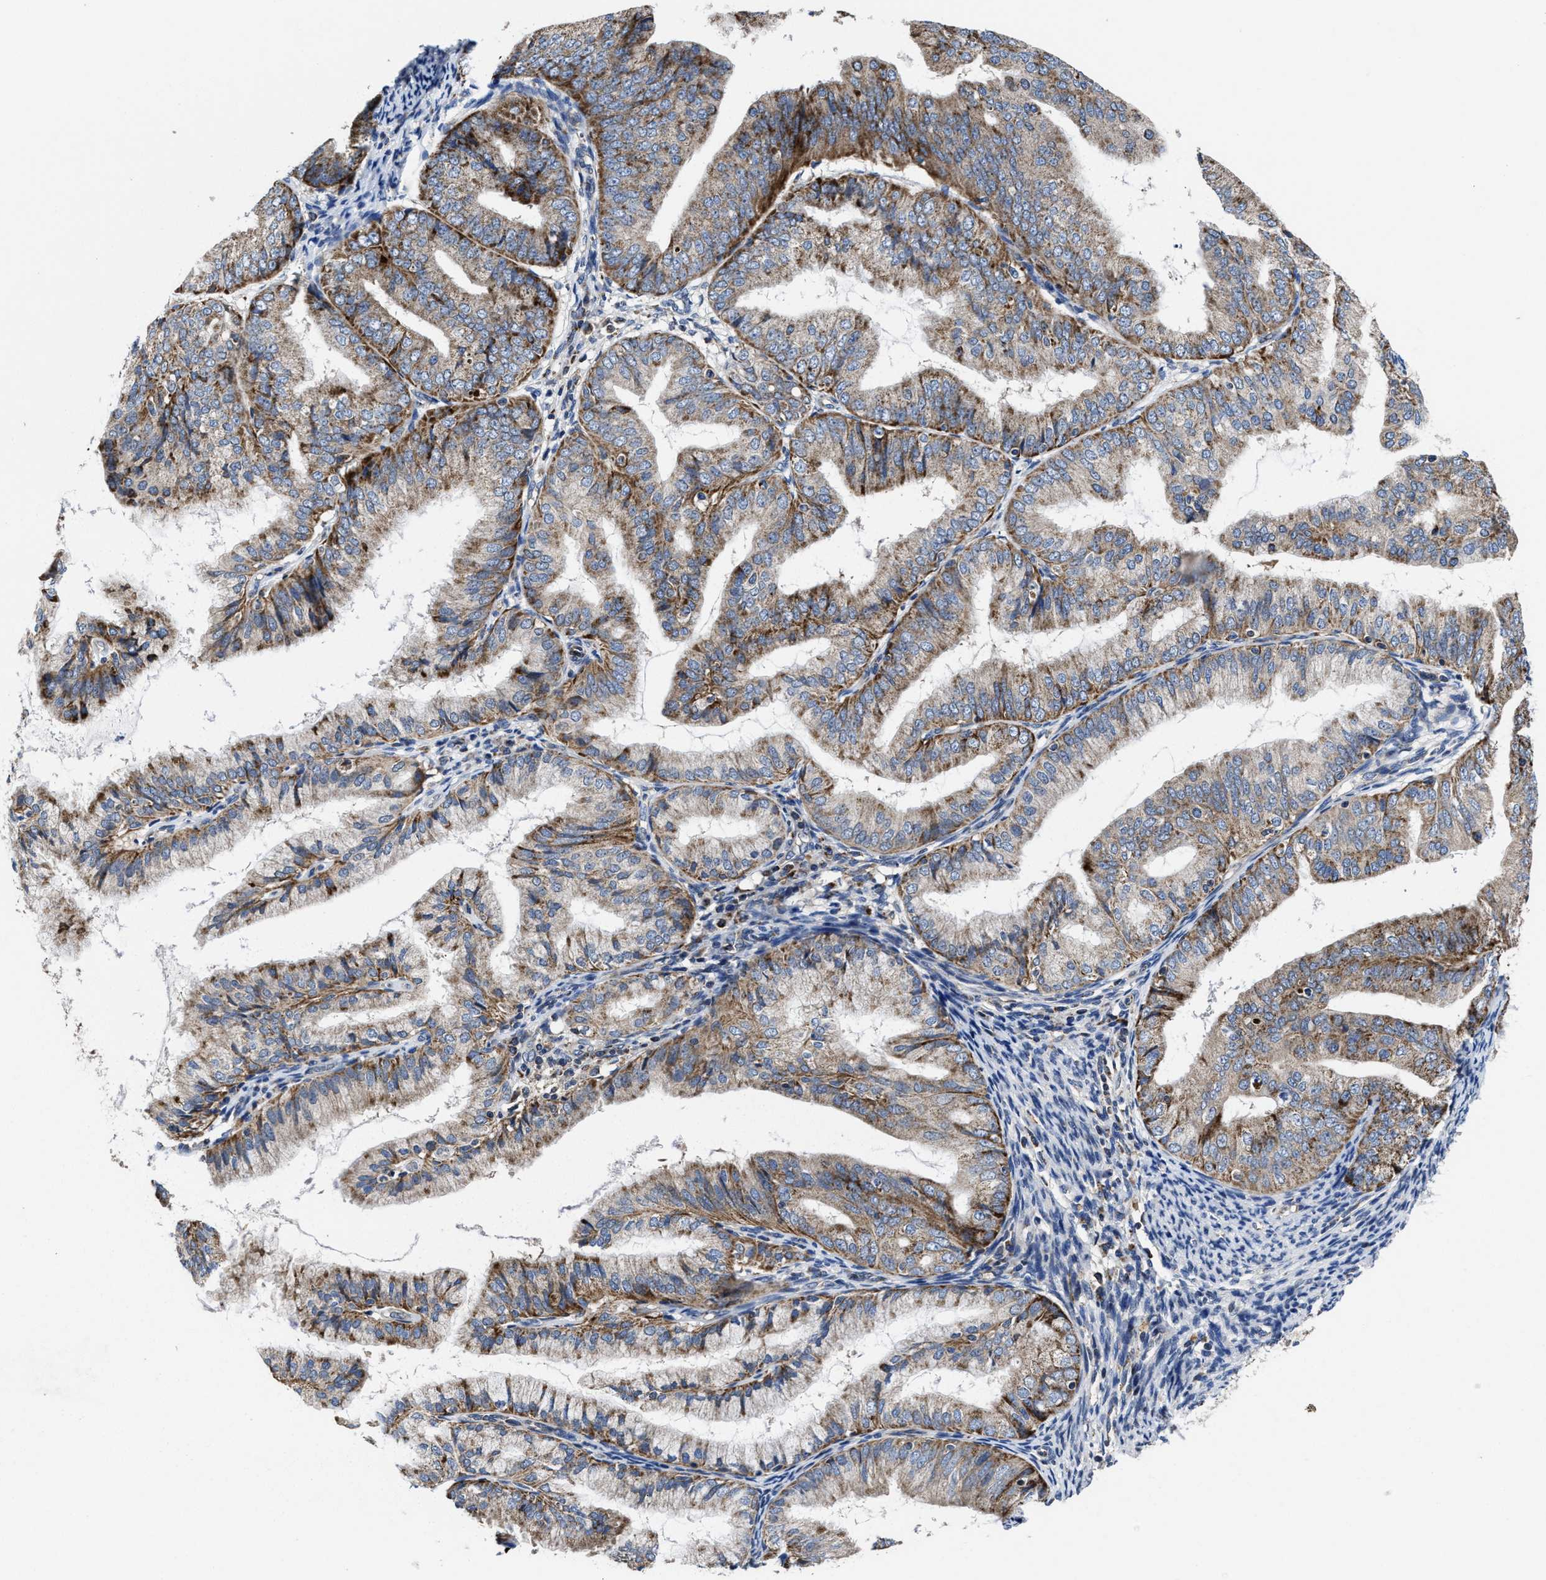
{"staining": {"intensity": "moderate", "quantity": ">75%", "location": "cytoplasmic/membranous"}, "tissue": "endometrial cancer", "cell_type": "Tumor cells", "image_type": "cancer", "snomed": [{"axis": "morphology", "description": "Adenocarcinoma, NOS"}, {"axis": "topography", "description": "Endometrium"}], "caption": "A brown stain labels moderate cytoplasmic/membranous staining of a protein in adenocarcinoma (endometrial) tumor cells.", "gene": "CACNA1D", "patient": {"sex": "female", "age": 63}}